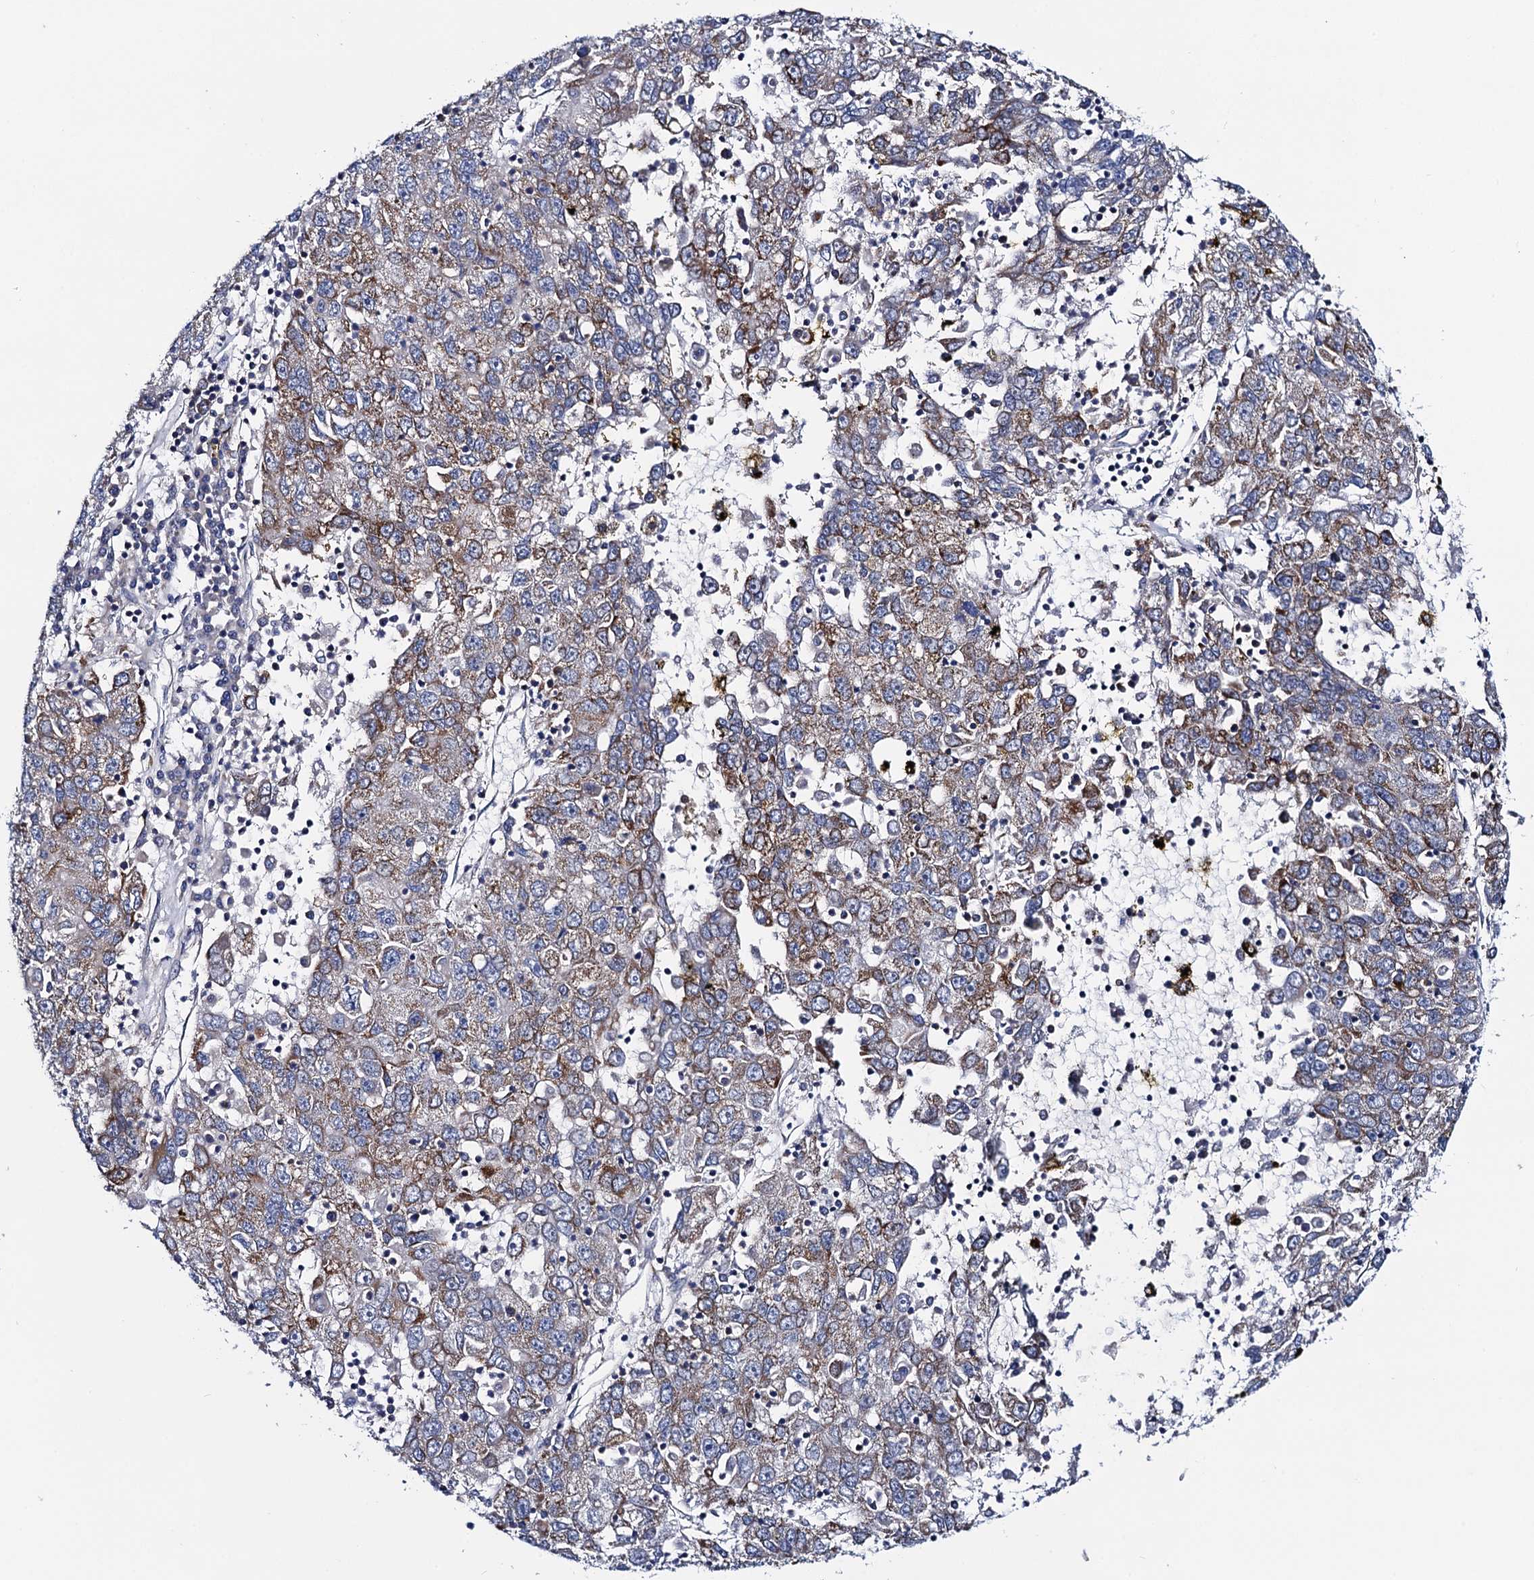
{"staining": {"intensity": "weak", "quantity": "25%-75%", "location": "cytoplasmic/membranous"}, "tissue": "liver cancer", "cell_type": "Tumor cells", "image_type": "cancer", "snomed": [{"axis": "morphology", "description": "Carcinoma, Hepatocellular, NOS"}, {"axis": "topography", "description": "Liver"}], "caption": "IHC (DAB) staining of liver hepatocellular carcinoma shows weak cytoplasmic/membranous protein expression in approximately 25%-75% of tumor cells.", "gene": "PTCD3", "patient": {"sex": "male", "age": 49}}